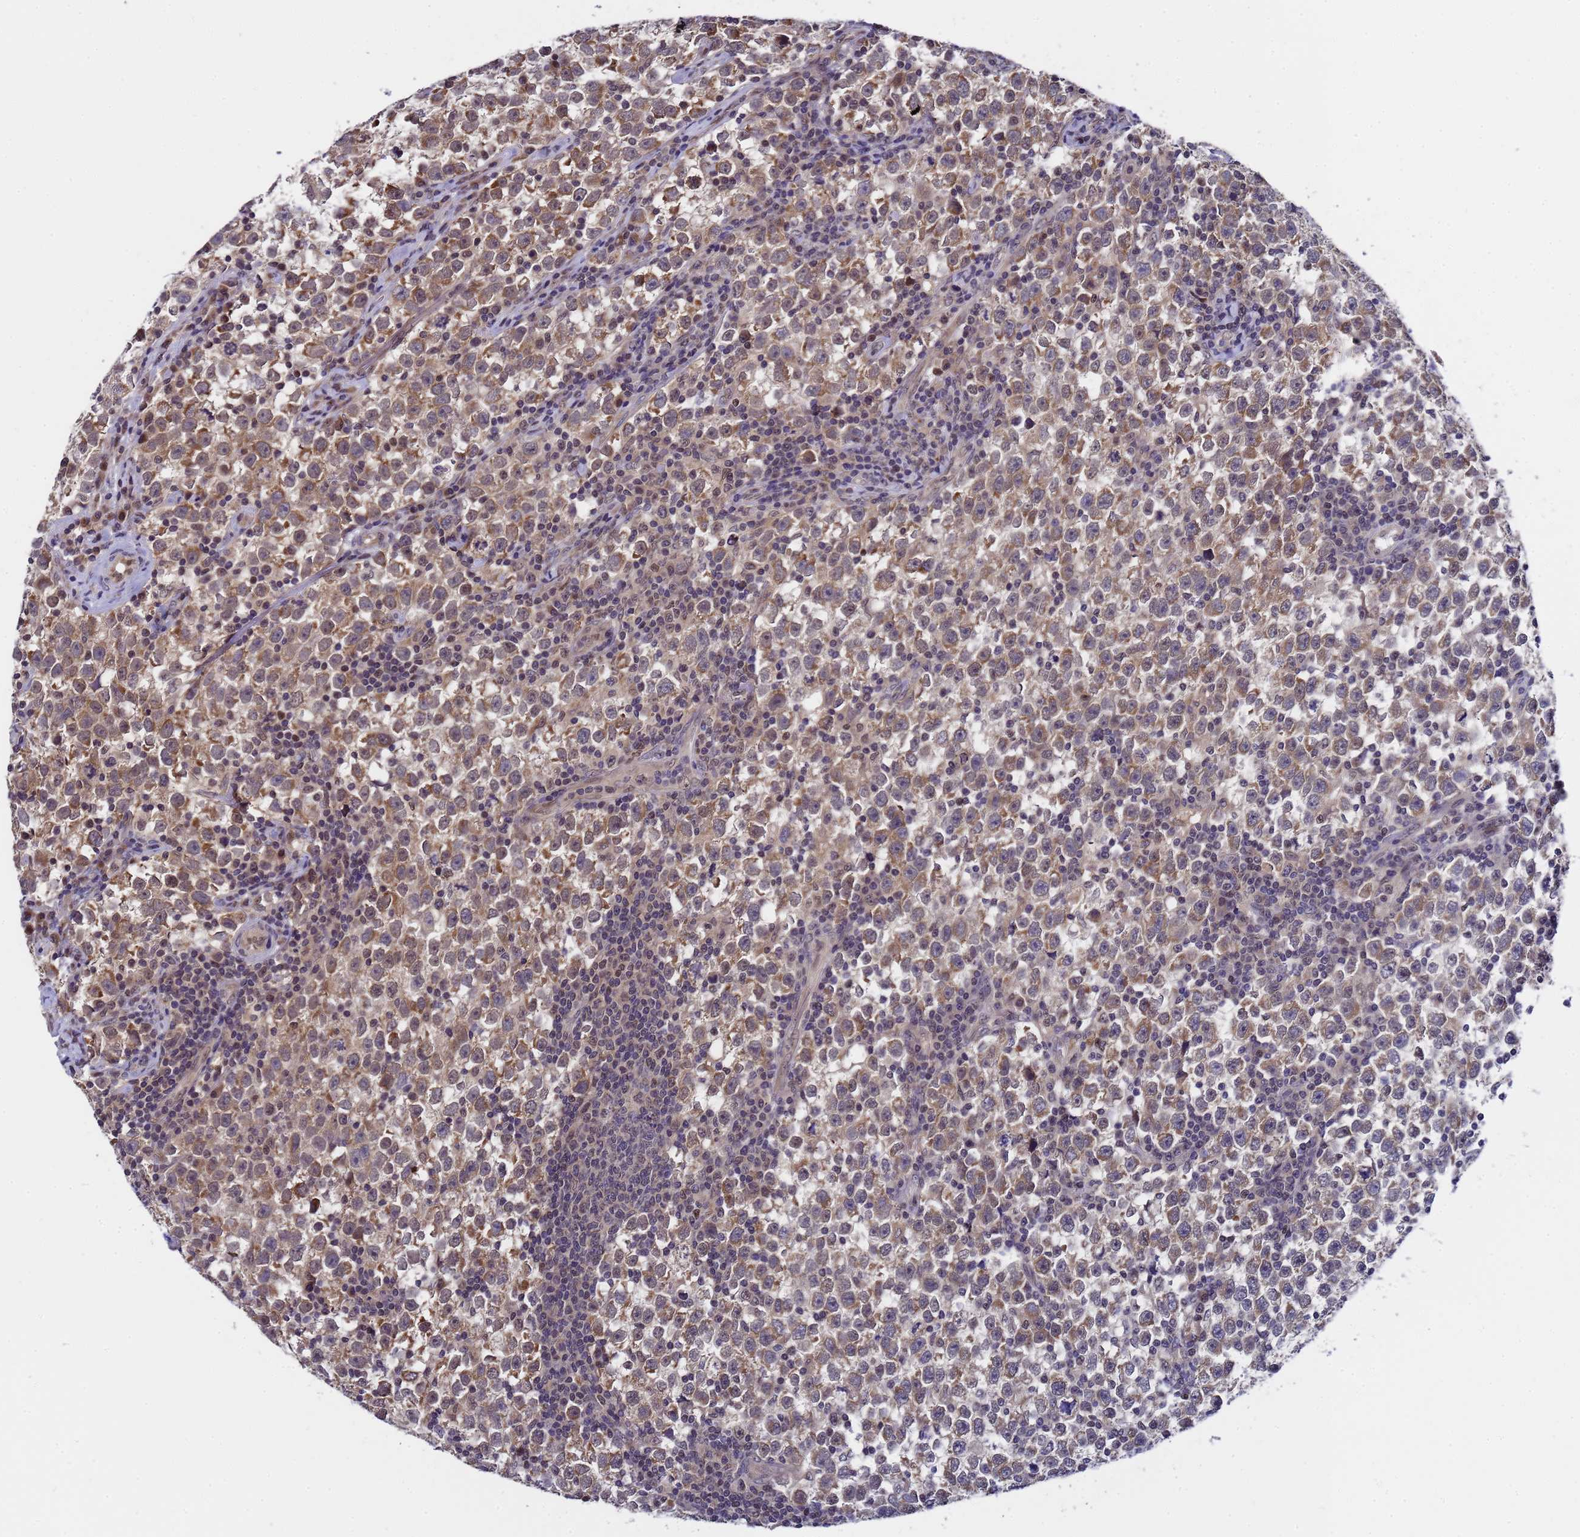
{"staining": {"intensity": "moderate", "quantity": ">75%", "location": "cytoplasmic/membranous"}, "tissue": "testis cancer", "cell_type": "Tumor cells", "image_type": "cancer", "snomed": [{"axis": "morphology", "description": "Normal tissue, NOS"}, {"axis": "morphology", "description": "Seminoma, NOS"}, {"axis": "topography", "description": "Testis"}], "caption": "Tumor cells exhibit medium levels of moderate cytoplasmic/membranous staining in approximately >75% of cells in testis cancer.", "gene": "ANAPC13", "patient": {"sex": "male", "age": 43}}